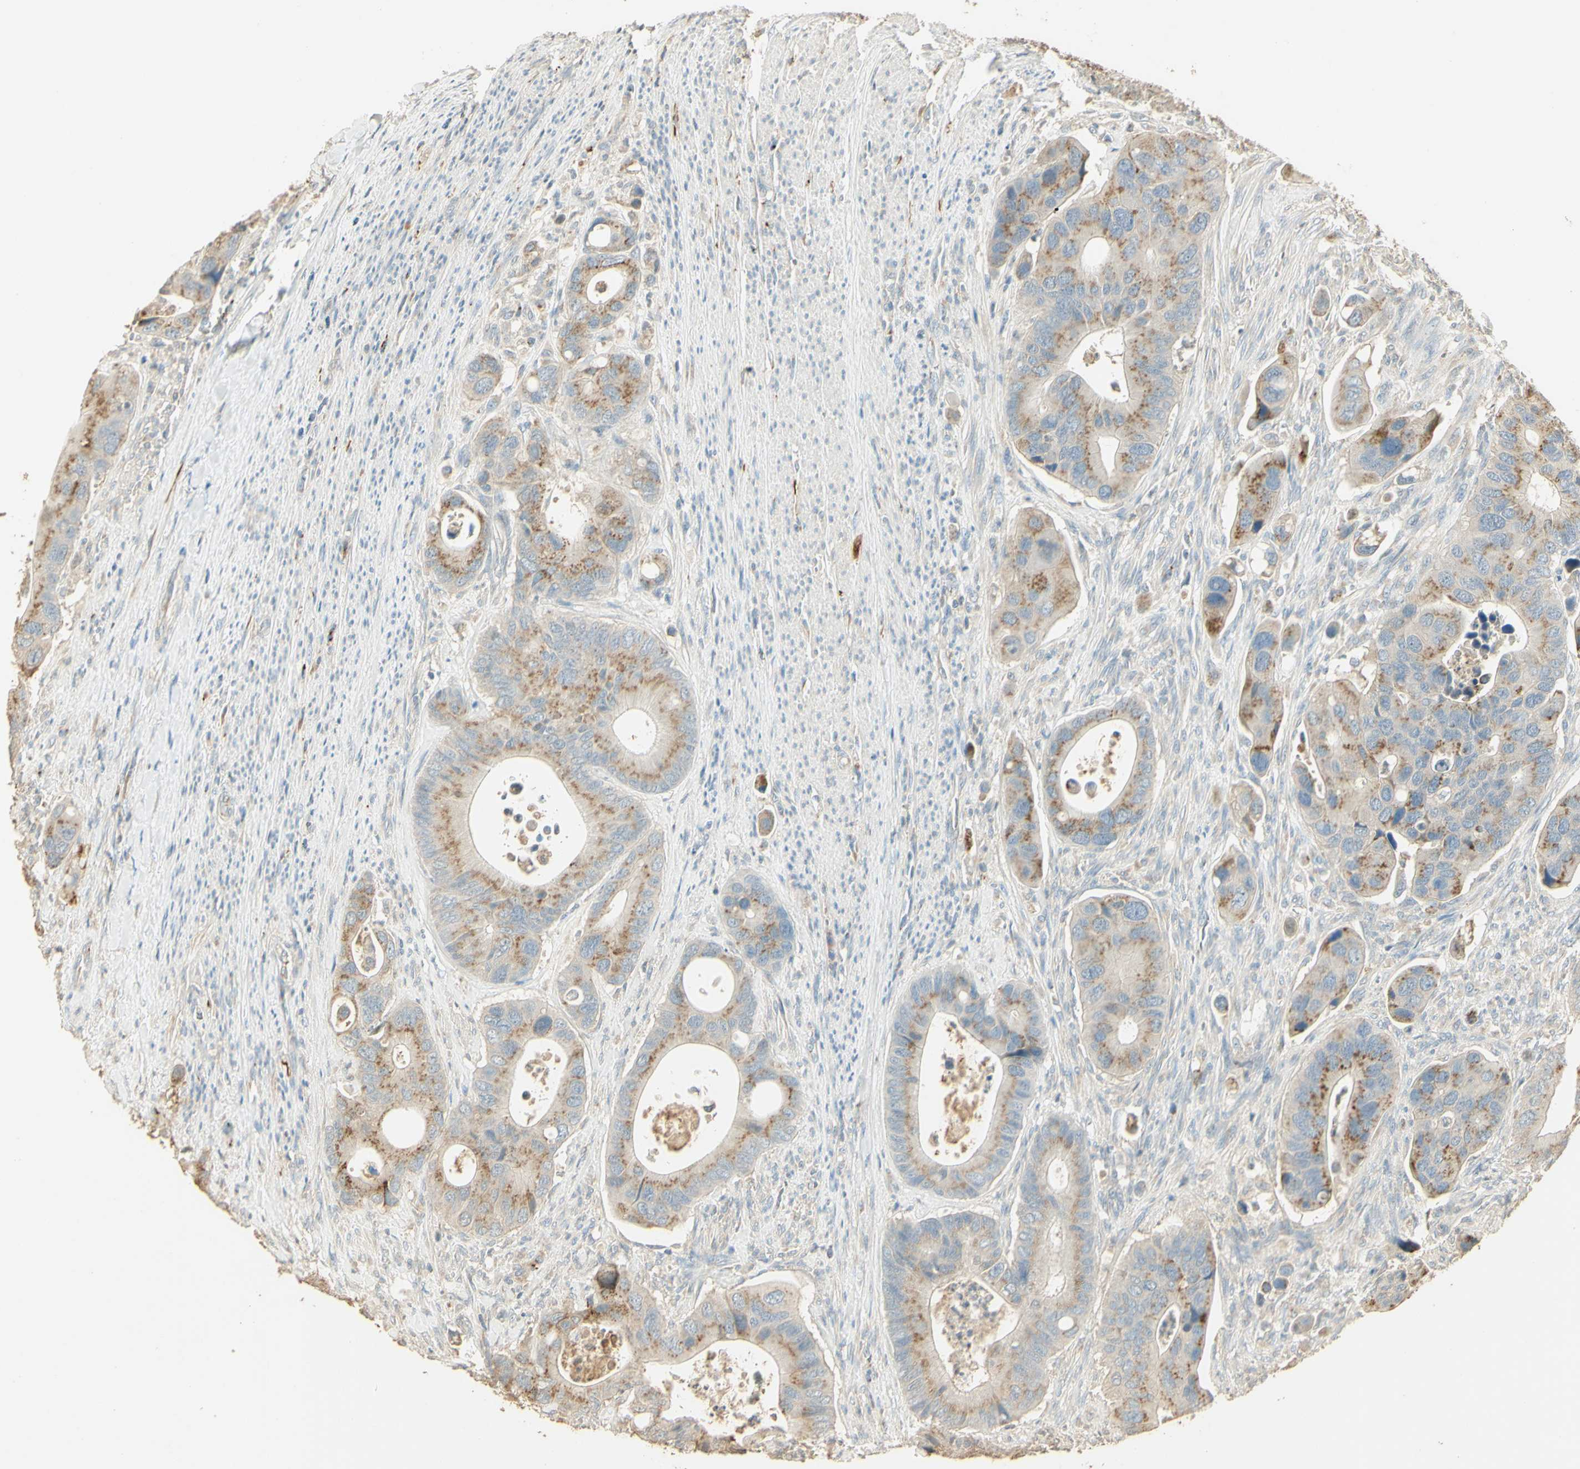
{"staining": {"intensity": "weak", "quantity": ">75%", "location": "cytoplasmic/membranous"}, "tissue": "colorectal cancer", "cell_type": "Tumor cells", "image_type": "cancer", "snomed": [{"axis": "morphology", "description": "Adenocarcinoma, NOS"}, {"axis": "topography", "description": "Rectum"}], "caption": "Weak cytoplasmic/membranous protein positivity is present in approximately >75% of tumor cells in colorectal adenocarcinoma.", "gene": "UXS1", "patient": {"sex": "female", "age": 57}}